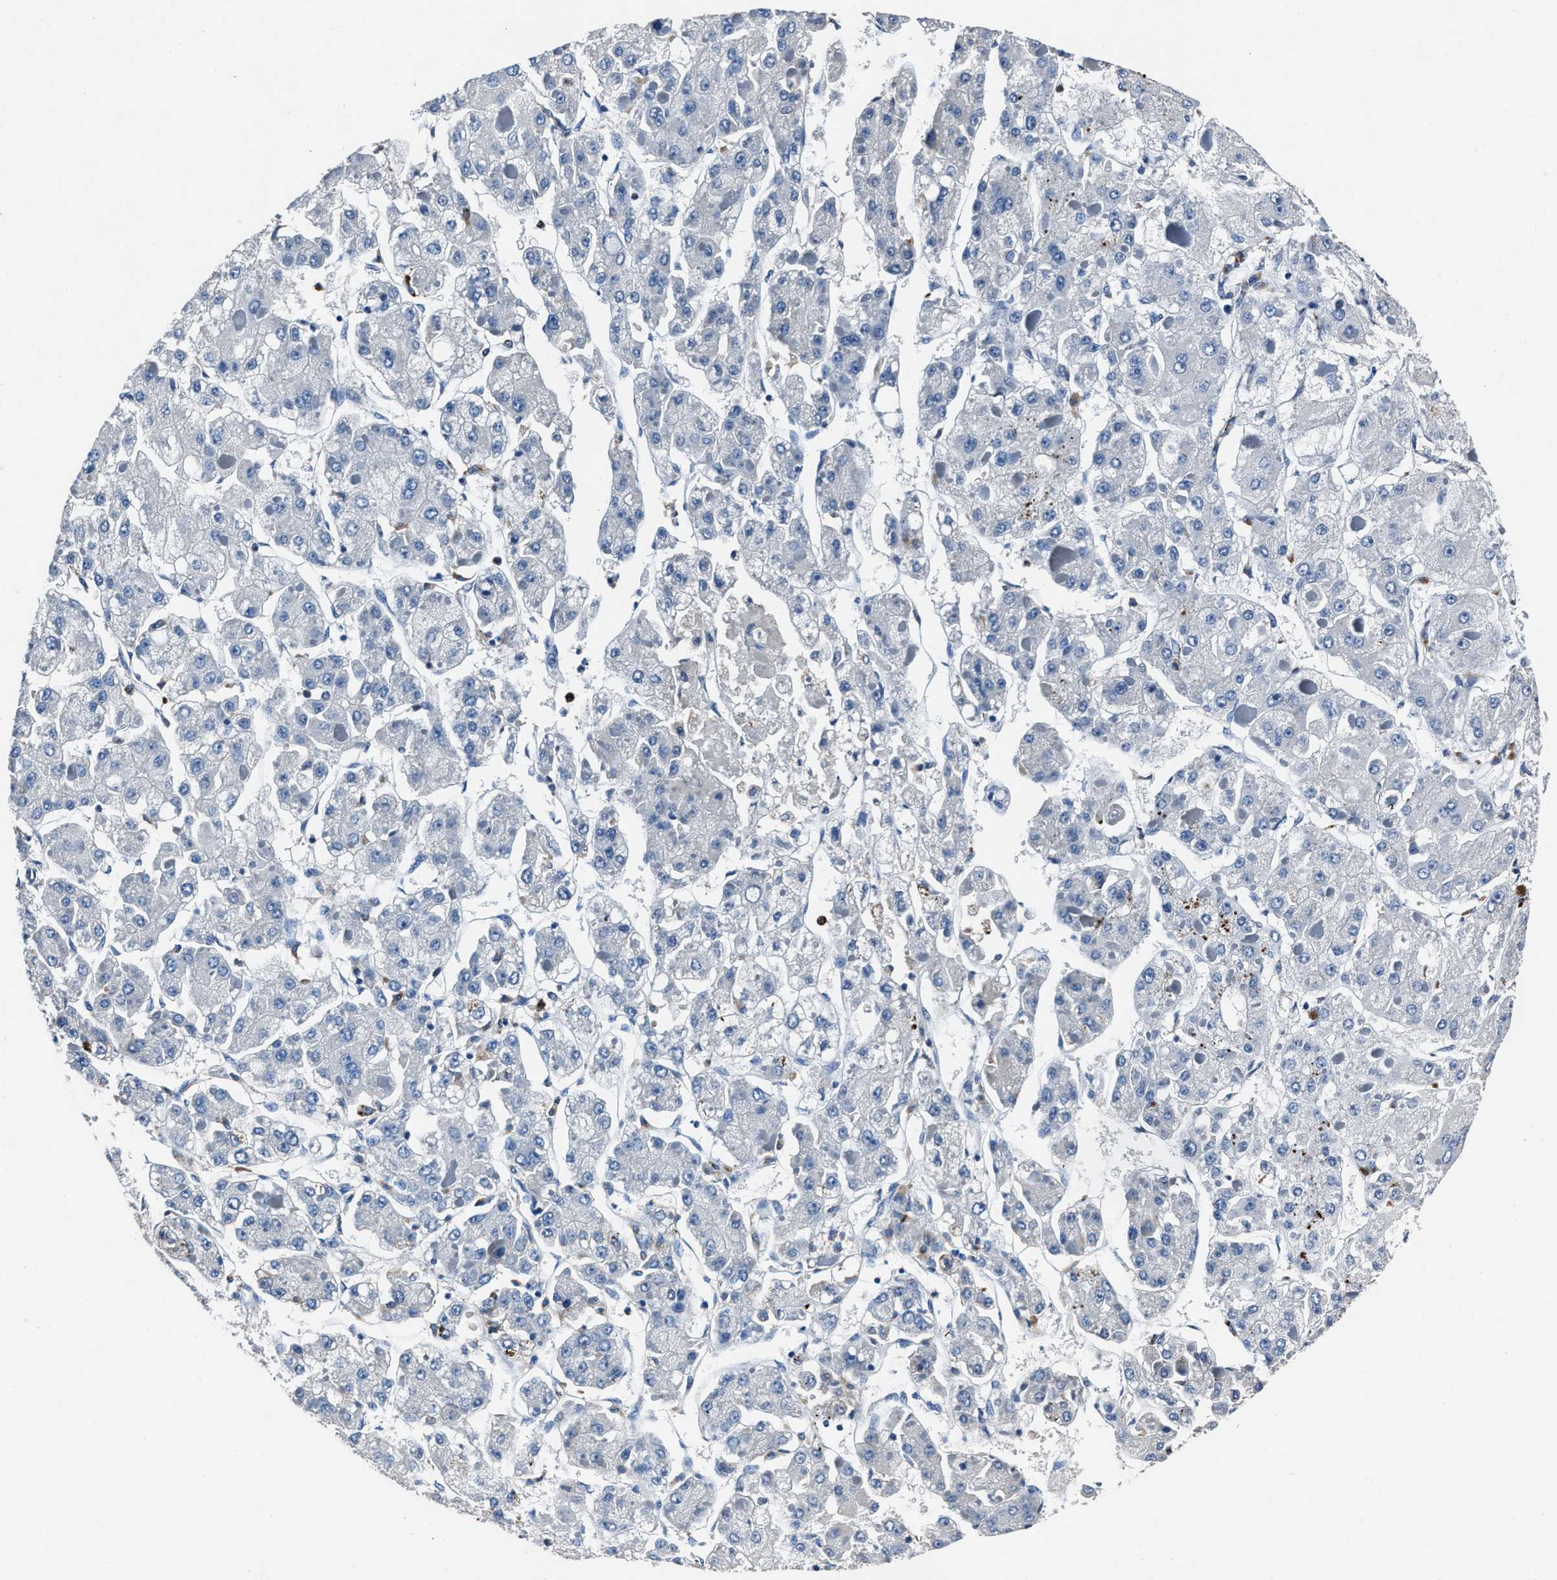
{"staining": {"intensity": "negative", "quantity": "none", "location": "none"}, "tissue": "liver cancer", "cell_type": "Tumor cells", "image_type": "cancer", "snomed": [{"axis": "morphology", "description": "Carcinoma, Hepatocellular, NOS"}, {"axis": "topography", "description": "Liver"}], "caption": "Tumor cells are negative for protein expression in human liver hepatocellular carcinoma. Nuclei are stained in blue.", "gene": "FGL2", "patient": {"sex": "female", "age": 73}}